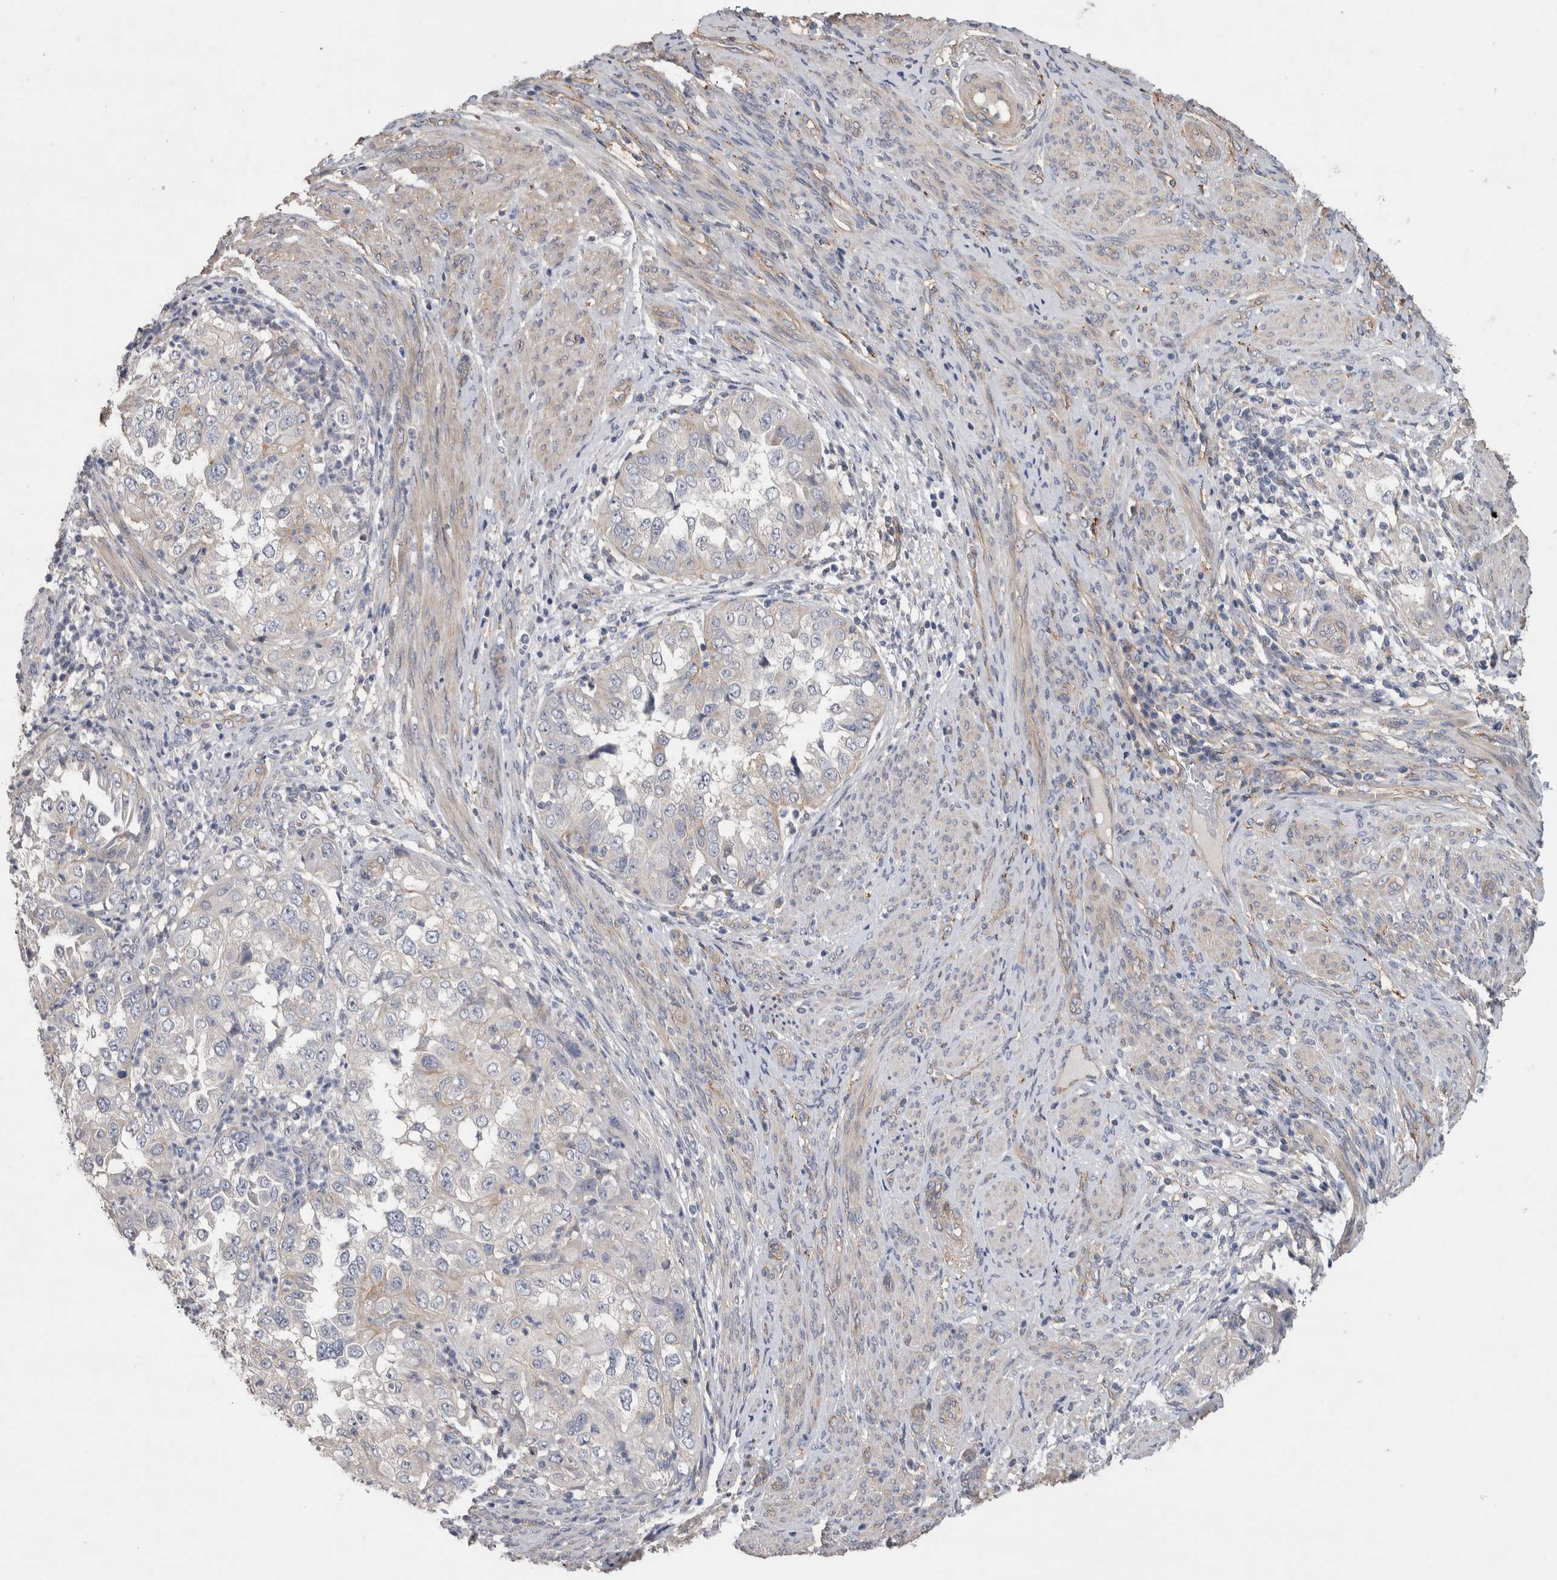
{"staining": {"intensity": "negative", "quantity": "none", "location": "none"}, "tissue": "endometrial cancer", "cell_type": "Tumor cells", "image_type": "cancer", "snomed": [{"axis": "morphology", "description": "Adenocarcinoma, NOS"}, {"axis": "topography", "description": "Endometrium"}], "caption": "Immunohistochemical staining of human endometrial adenocarcinoma displays no significant positivity in tumor cells. The staining is performed using DAB (3,3'-diaminobenzidine) brown chromogen with nuclei counter-stained in using hematoxylin.", "gene": "GCNA", "patient": {"sex": "female", "age": 85}}